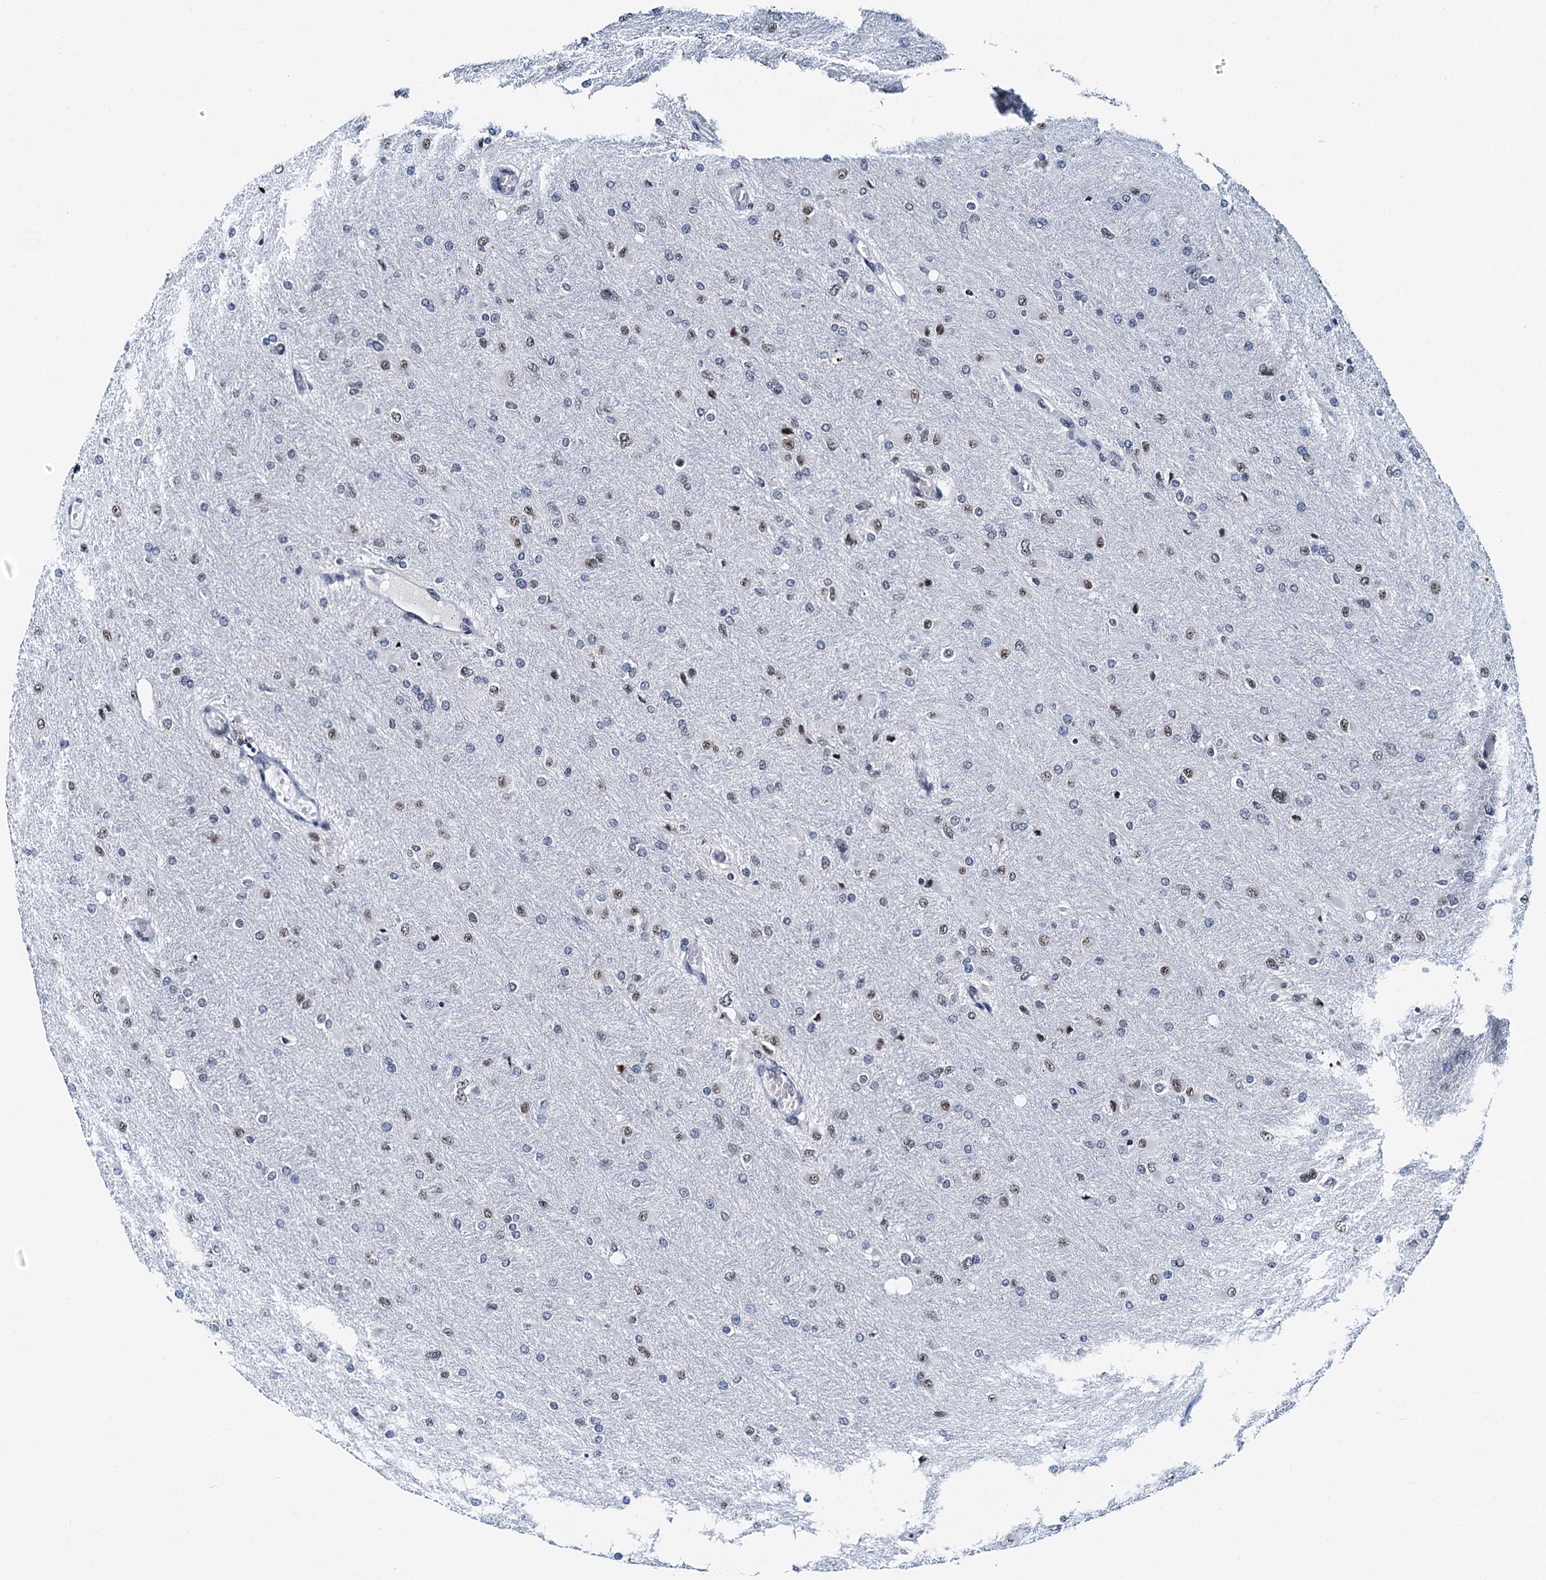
{"staining": {"intensity": "moderate", "quantity": "<25%", "location": "nuclear"}, "tissue": "glioma", "cell_type": "Tumor cells", "image_type": "cancer", "snomed": [{"axis": "morphology", "description": "Glioma, malignant, High grade"}, {"axis": "topography", "description": "Cerebral cortex"}], "caption": "Protein expression by IHC reveals moderate nuclear staining in approximately <25% of tumor cells in glioma. Using DAB (3,3'-diaminobenzidine) (brown) and hematoxylin (blue) stains, captured at high magnification using brightfield microscopy.", "gene": "SNRPD1", "patient": {"sex": "female", "age": 36}}